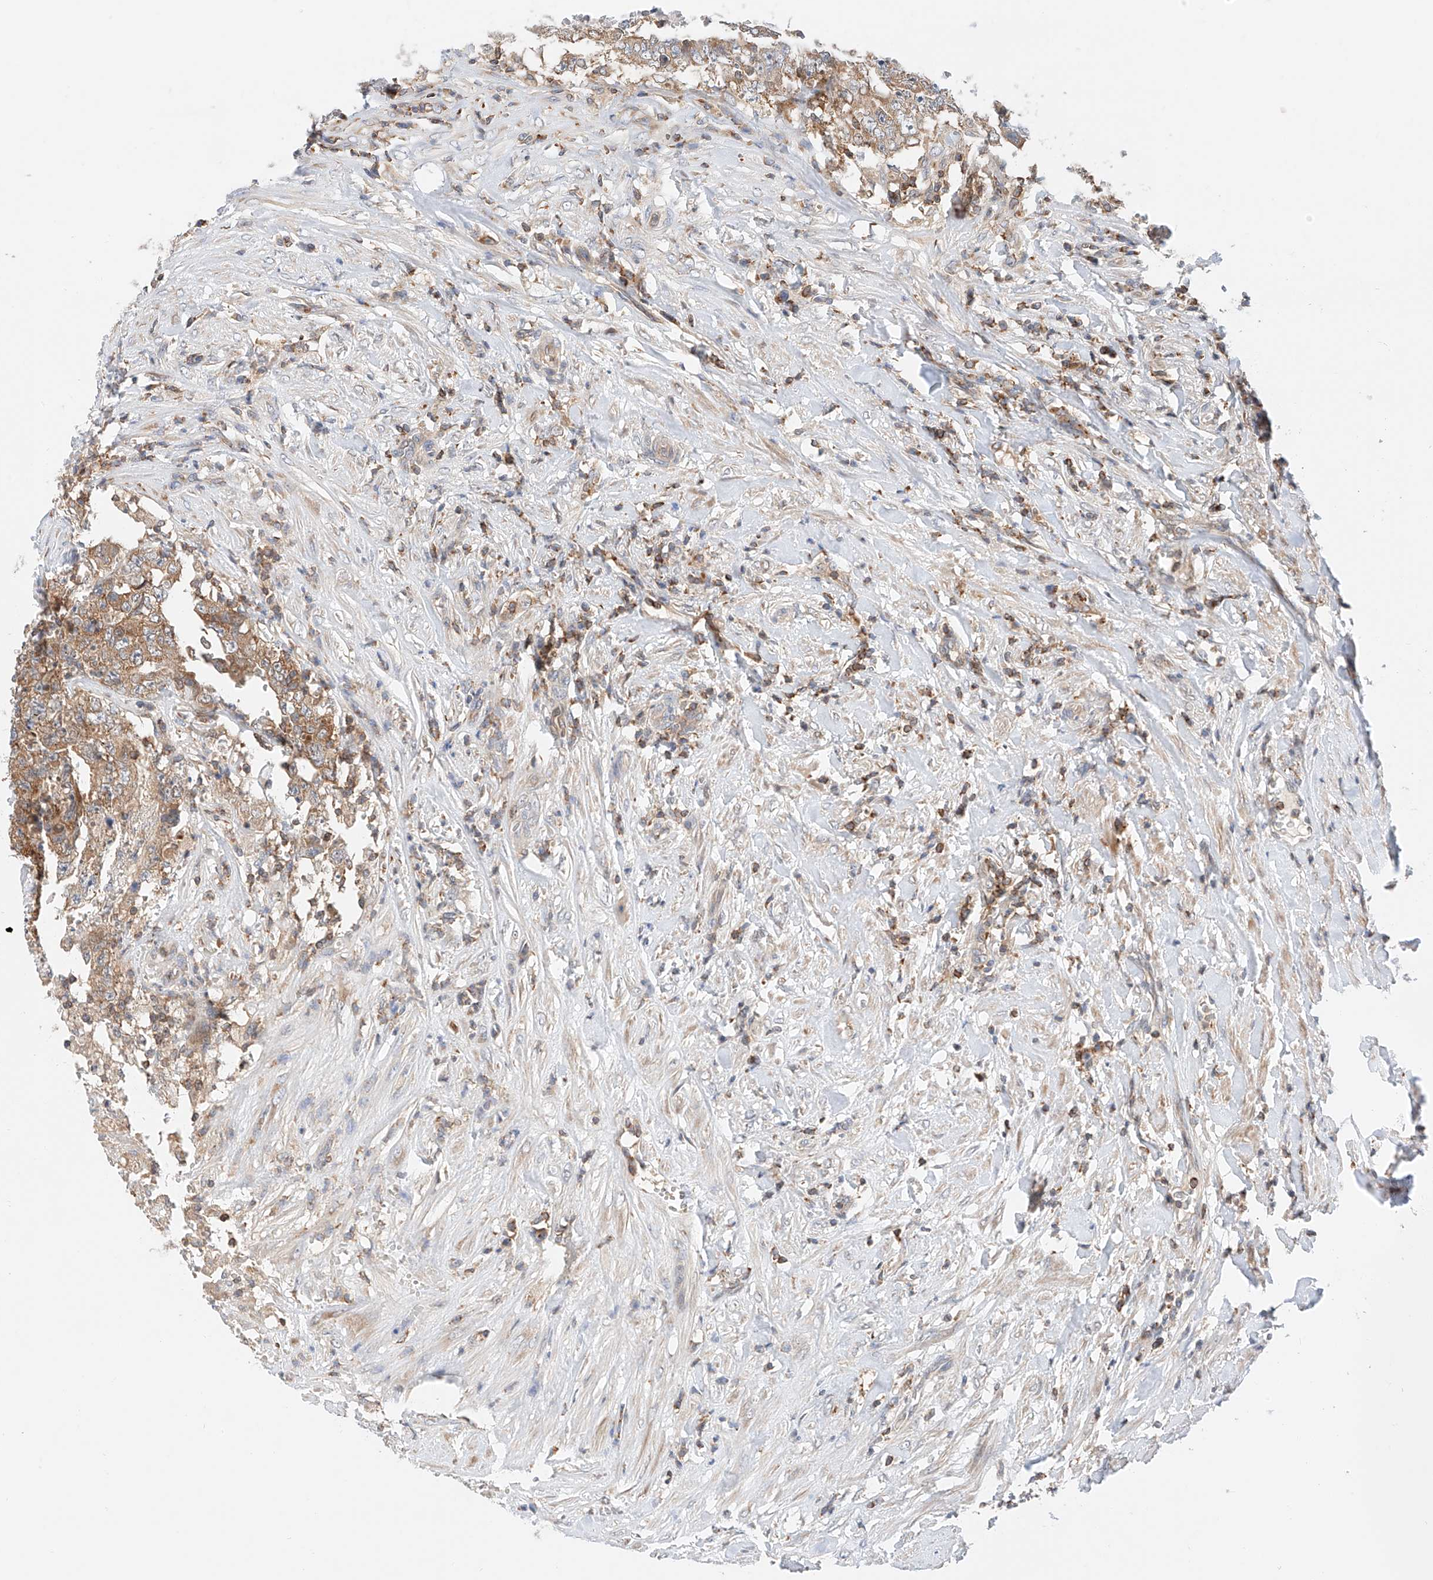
{"staining": {"intensity": "moderate", "quantity": ">75%", "location": "cytoplasmic/membranous"}, "tissue": "testis cancer", "cell_type": "Tumor cells", "image_type": "cancer", "snomed": [{"axis": "morphology", "description": "Carcinoma, Embryonal, NOS"}, {"axis": "topography", "description": "Testis"}], "caption": "This is an image of IHC staining of testis cancer (embryonal carcinoma), which shows moderate staining in the cytoplasmic/membranous of tumor cells.", "gene": "MFN2", "patient": {"sex": "male", "age": 26}}